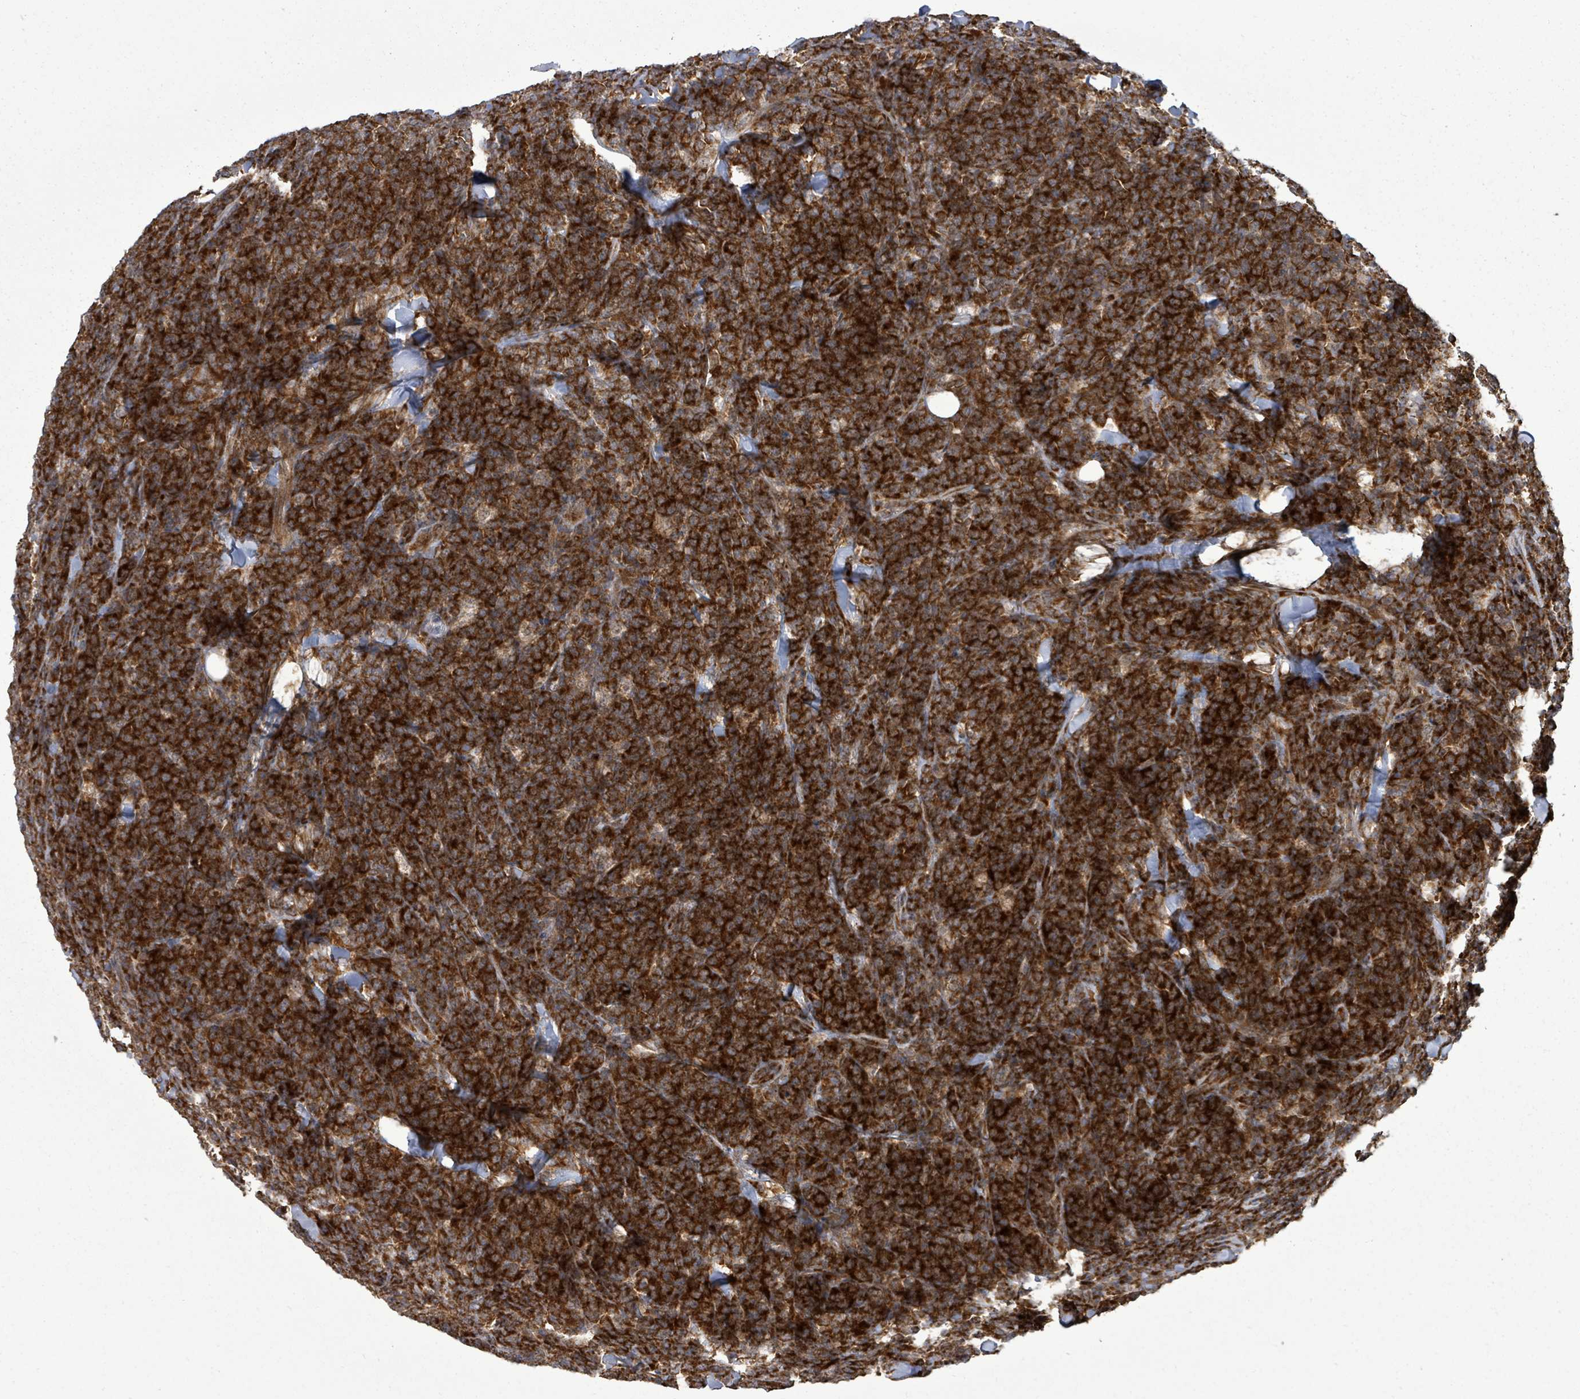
{"staining": {"intensity": "strong", "quantity": ">75%", "location": "cytoplasmic/membranous"}, "tissue": "lymphoma", "cell_type": "Tumor cells", "image_type": "cancer", "snomed": [{"axis": "morphology", "description": "Malignant lymphoma, non-Hodgkin's type, High grade"}, {"axis": "topography", "description": "Small intestine"}], "caption": "IHC photomicrograph of malignant lymphoma, non-Hodgkin's type (high-grade) stained for a protein (brown), which displays high levels of strong cytoplasmic/membranous positivity in about >75% of tumor cells.", "gene": "EIF3C", "patient": {"sex": "male", "age": 8}}